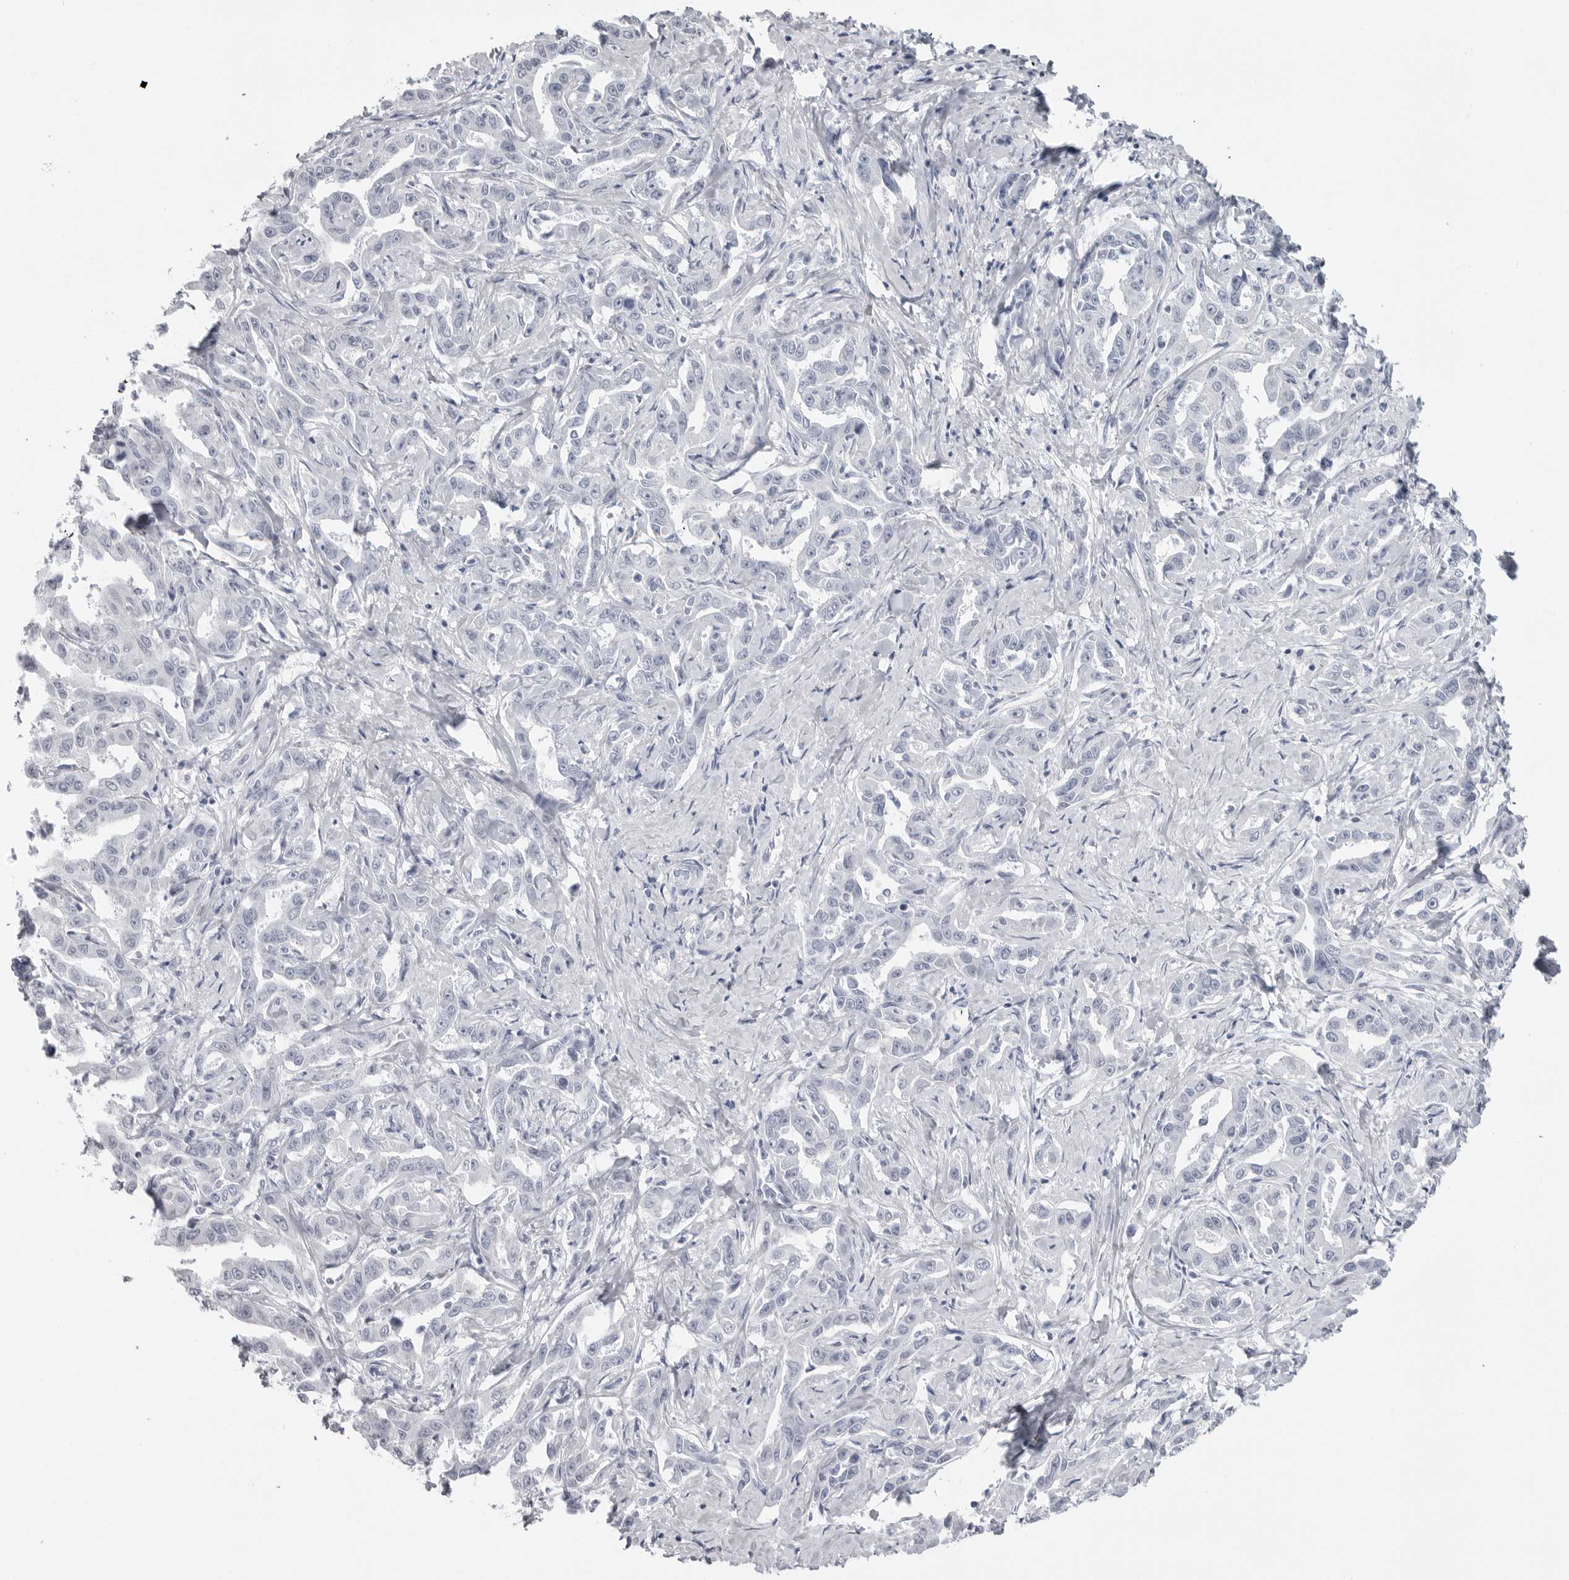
{"staining": {"intensity": "negative", "quantity": "none", "location": "none"}, "tissue": "liver cancer", "cell_type": "Tumor cells", "image_type": "cancer", "snomed": [{"axis": "morphology", "description": "Cholangiocarcinoma"}, {"axis": "topography", "description": "Liver"}], "caption": "DAB (3,3'-diaminobenzidine) immunohistochemical staining of human liver cholangiocarcinoma demonstrates no significant positivity in tumor cells.", "gene": "PGA3", "patient": {"sex": "male", "age": 59}}